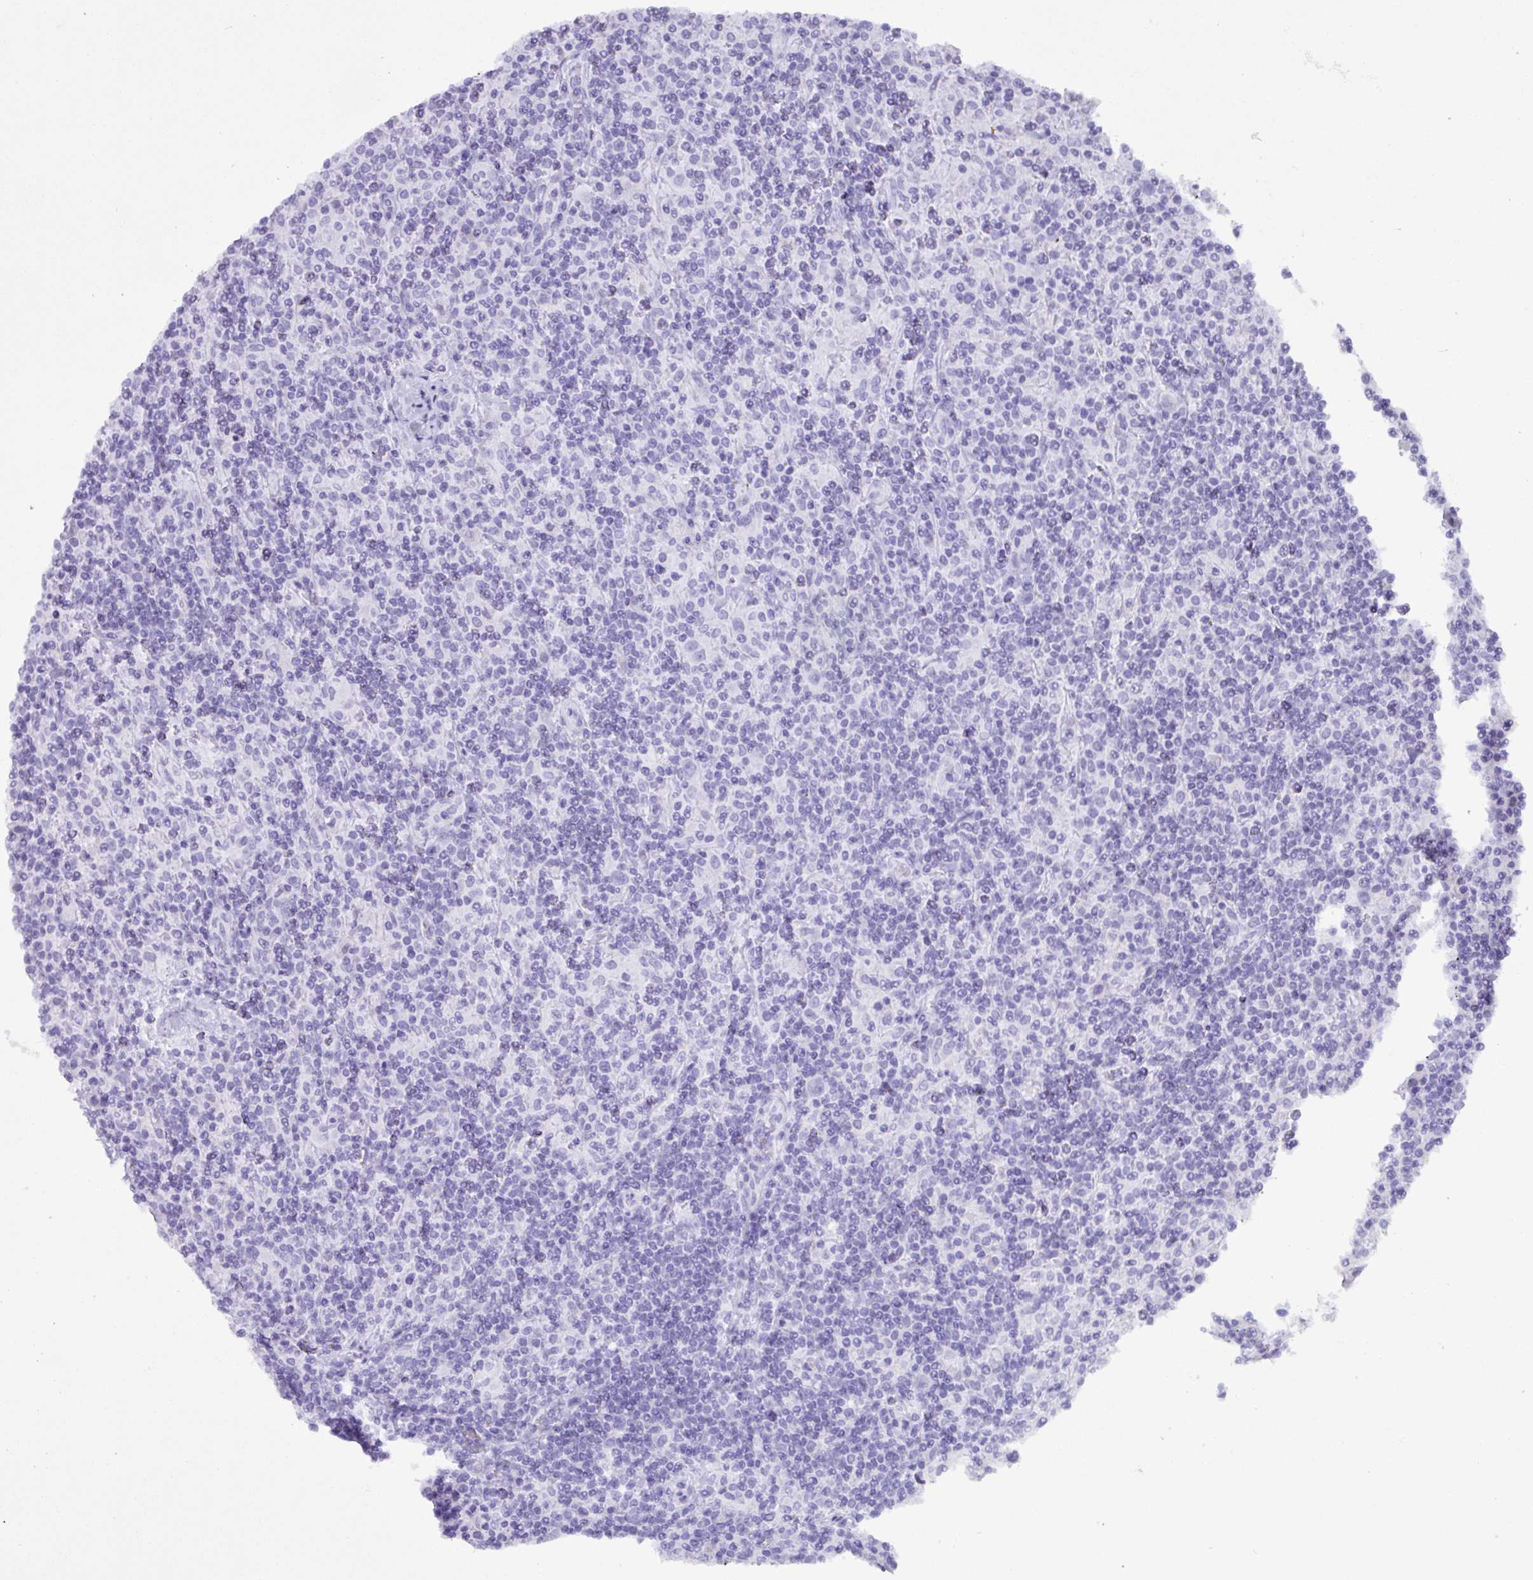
{"staining": {"intensity": "negative", "quantity": "none", "location": "none"}, "tissue": "lymphoma", "cell_type": "Tumor cells", "image_type": "cancer", "snomed": [{"axis": "morphology", "description": "Hodgkin's disease, NOS"}, {"axis": "topography", "description": "Lymph node"}], "caption": "Tumor cells show no significant protein expression in lymphoma. (DAB (3,3'-diaminobenzidine) IHC, high magnification).", "gene": "C4orf33", "patient": {"sex": "male", "age": 70}}